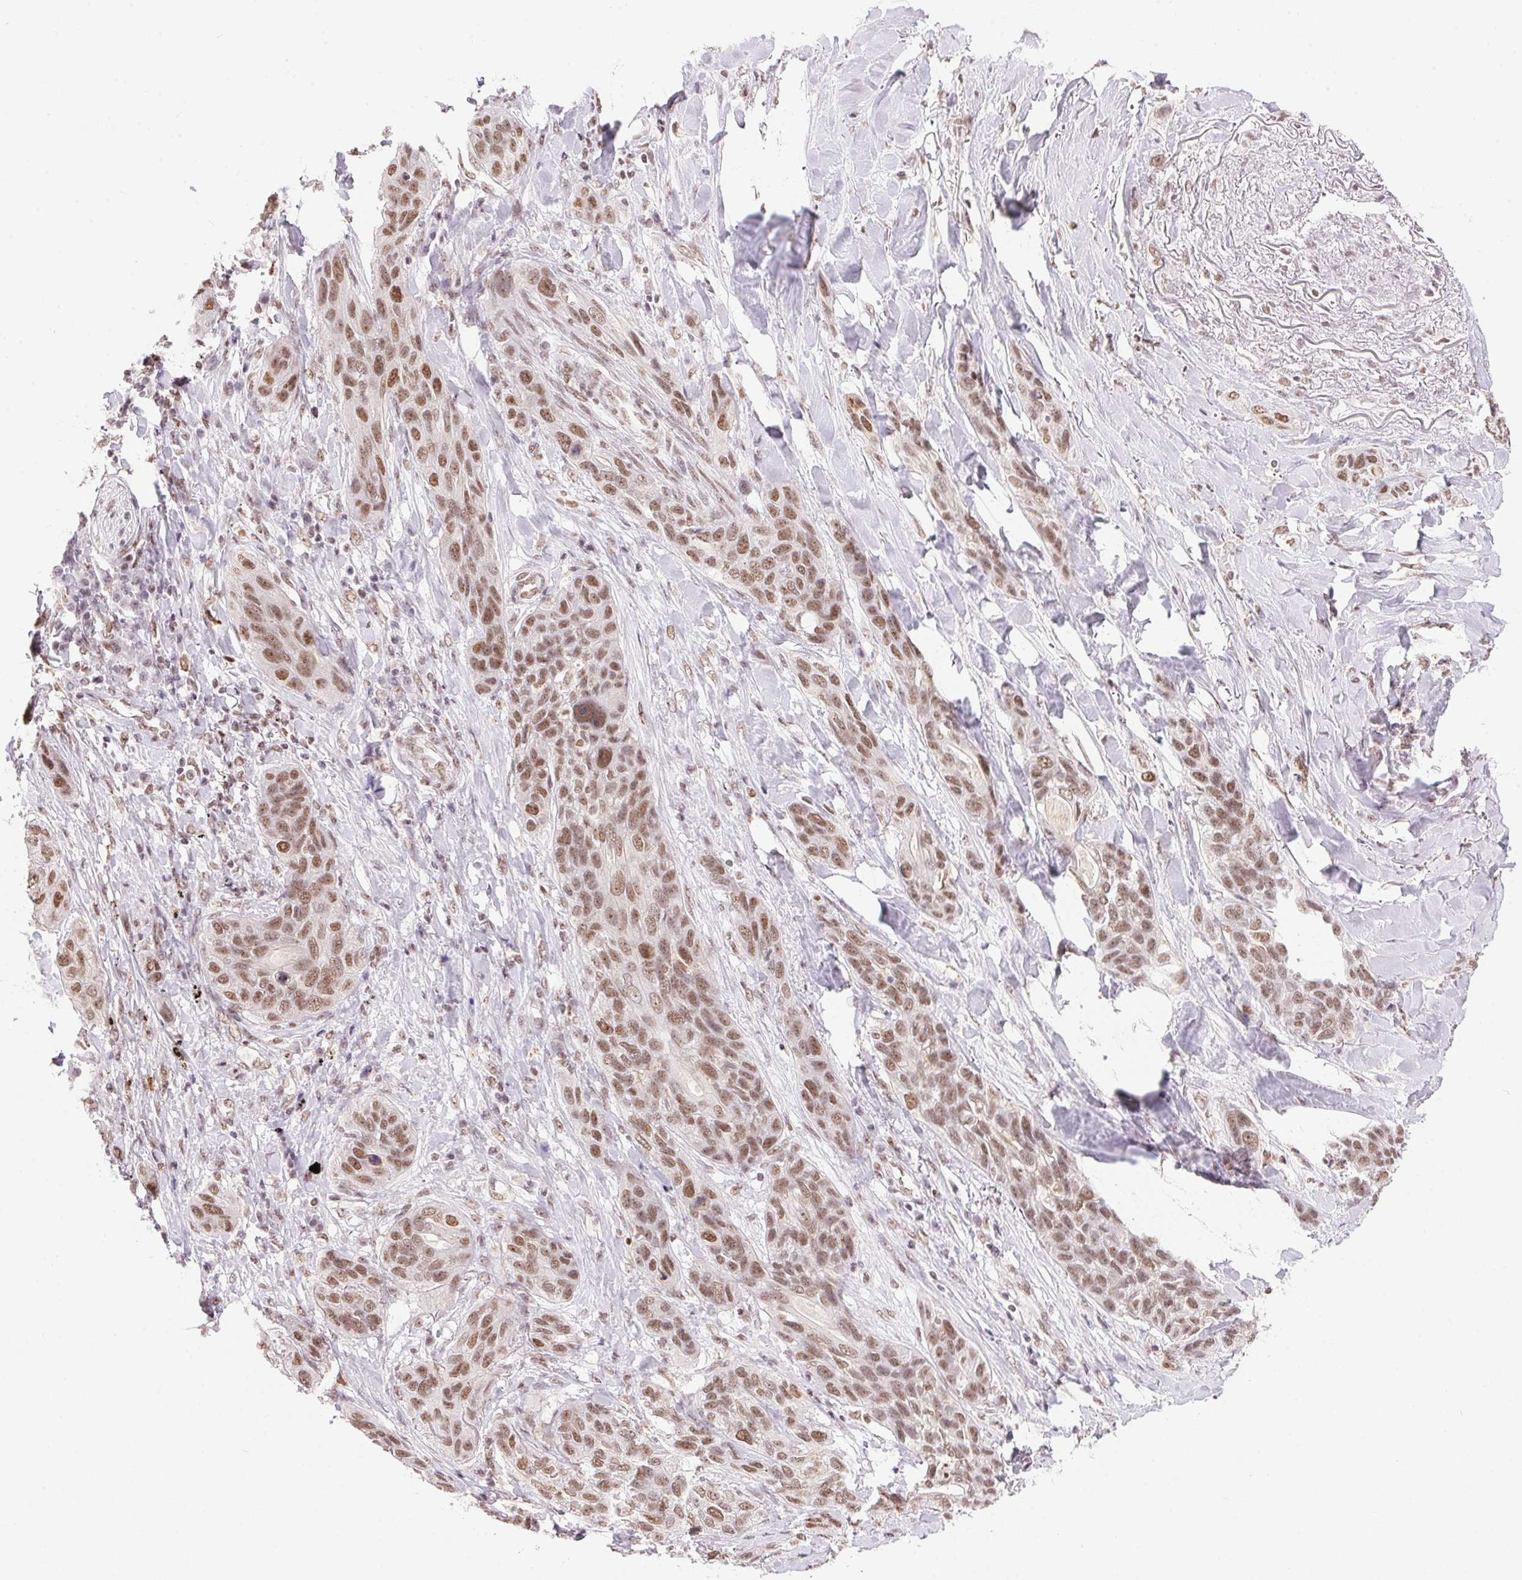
{"staining": {"intensity": "moderate", "quantity": ">75%", "location": "nuclear"}, "tissue": "lung cancer", "cell_type": "Tumor cells", "image_type": "cancer", "snomed": [{"axis": "morphology", "description": "Squamous cell carcinoma, NOS"}, {"axis": "topography", "description": "Lung"}], "caption": "Human lung squamous cell carcinoma stained for a protein (brown) reveals moderate nuclear positive staining in about >75% of tumor cells.", "gene": "NFE2L1", "patient": {"sex": "female", "age": 70}}